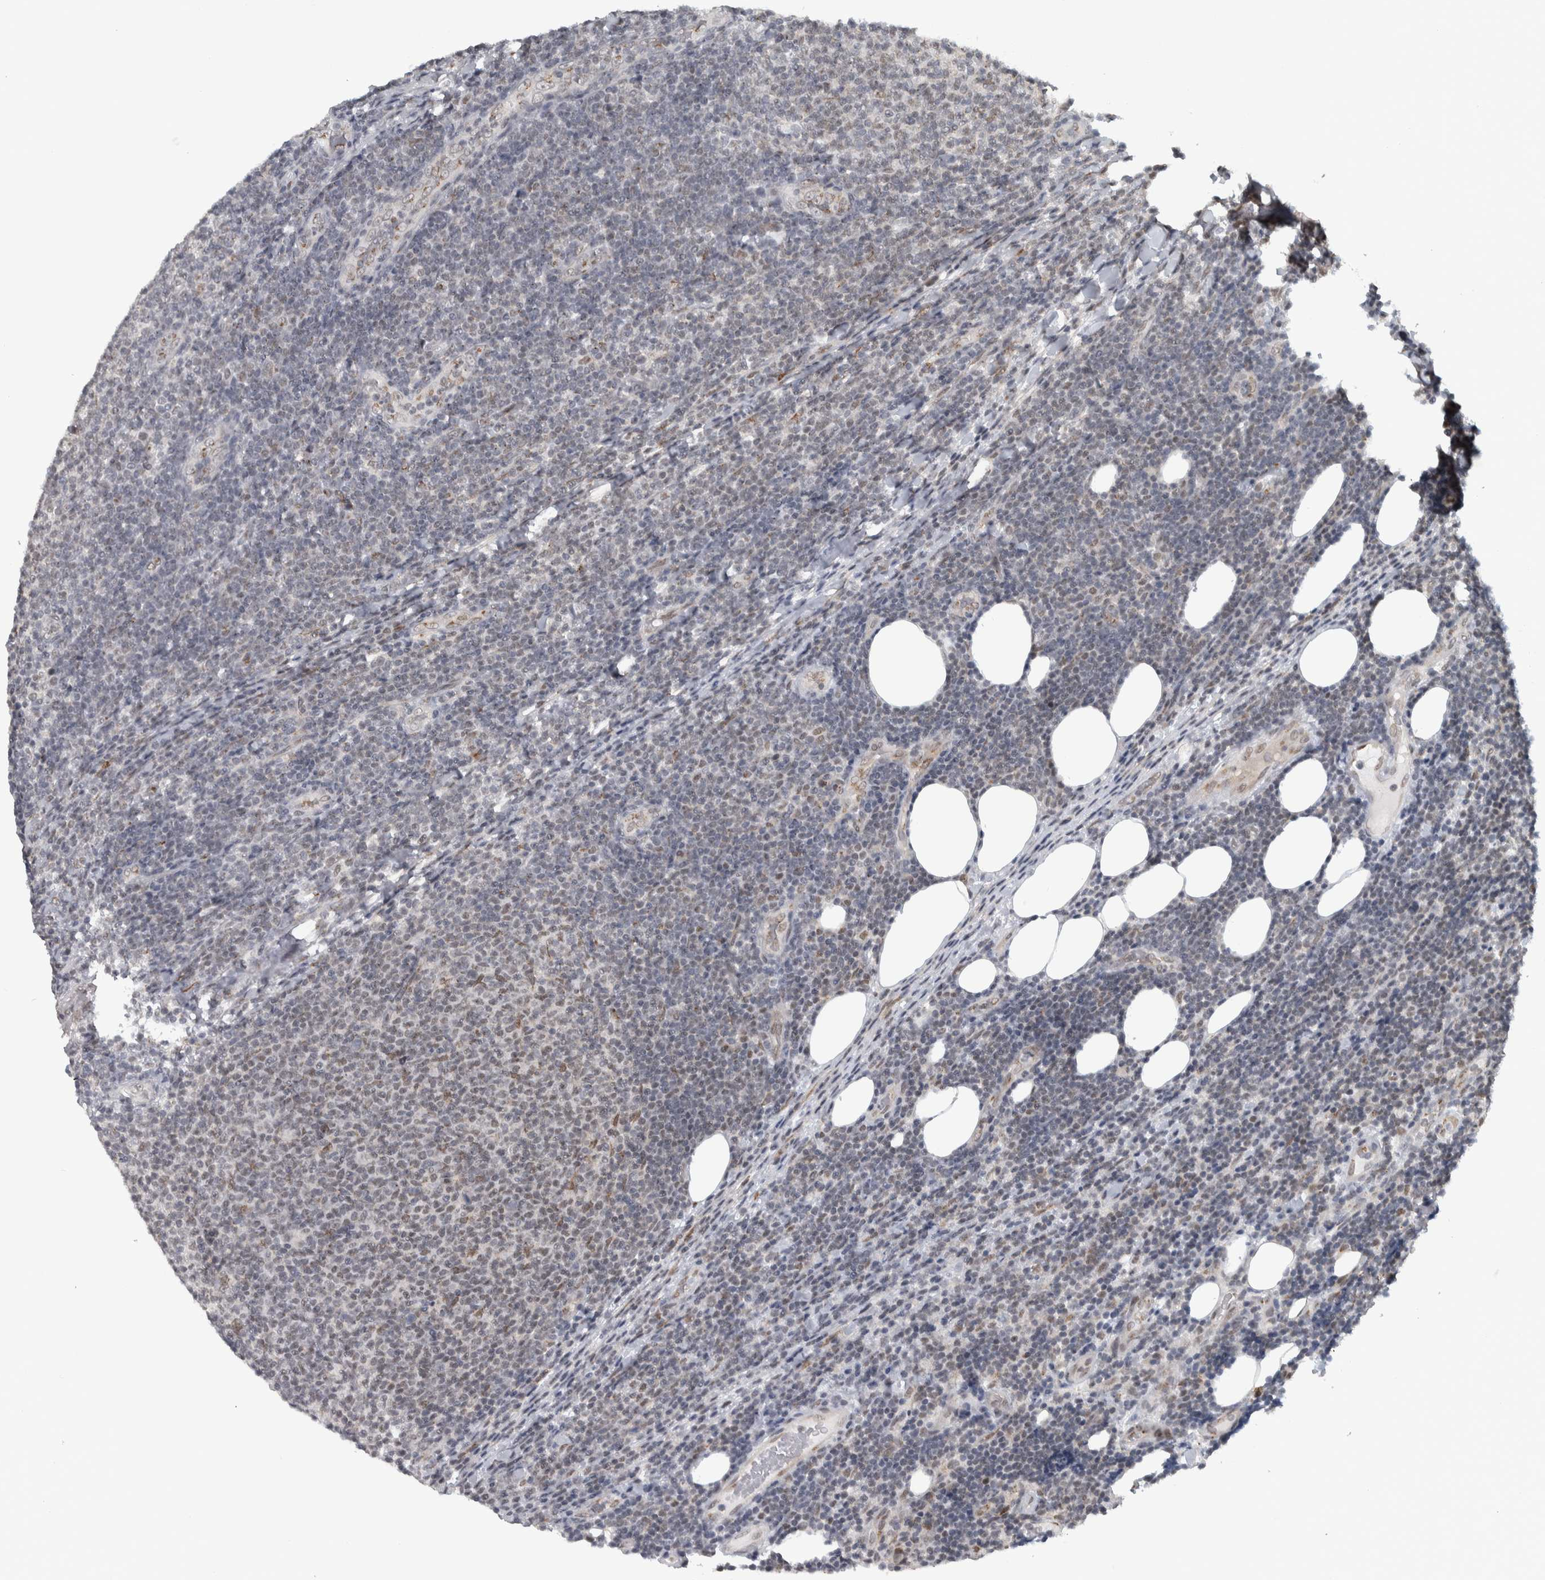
{"staining": {"intensity": "weak", "quantity": "<25%", "location": "nuclear"}, "tissue": "lymphoma", "cell_type": "Tumor cells", "image_type": "cancer", "snomed": [{"axis": "morphology", "description": "Malignant lymphoma, non-Hodgkin's type, Low grade"}, {"axis": "topography", "description": "Lymph node"}], "caption": "An immunohistochemistry photomicrograph of low-grade malignant lymphoma, non-Hodgkin's type is shown. There is no staining in tumor cells of low-grade malignant lymphoma, non-Hodgkin's type.", "gene": "ZMYND8", "patient": {"sex": "male", "age": 66}}